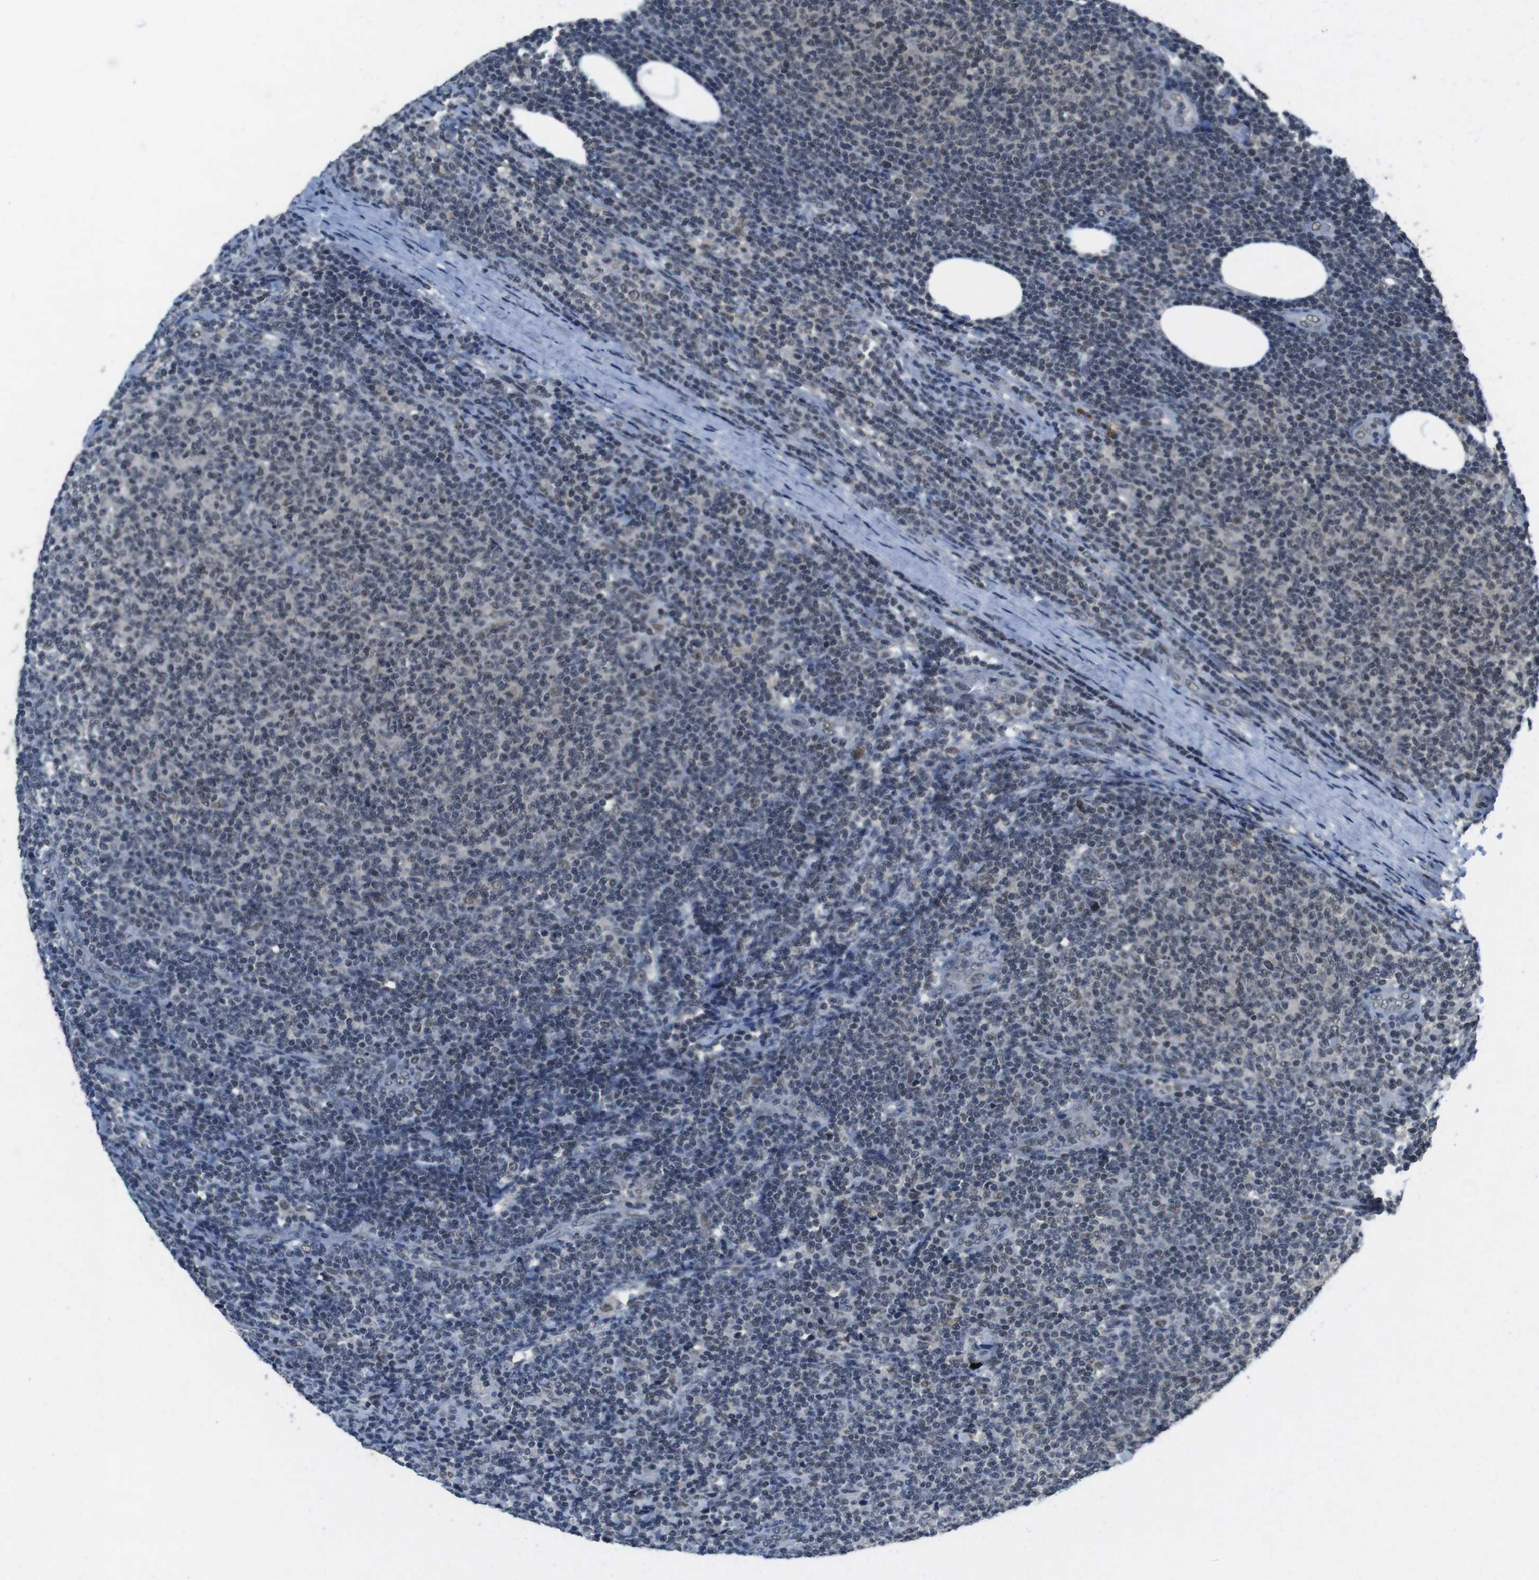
{"staining": {"intensity": "weak", "quantity": "<25%", "location": "nuclear"}, "tissue": "lymphoma", "cell_type": "Tumor cells", "image_type": "cancer", "snomed": [{"axis": "morphology", "description": "Malignant lymphoma, non-Hodgkin's type, Low grade"}, {"axis": "topography", "description": "Lymph node"}], "caption": "There is no significant staining in tumor cells of malignant lymphoma, non-Hodgkin's type (low-grade).", "gene": "USP7", "patient": {"sex": "male", "age": 66}}